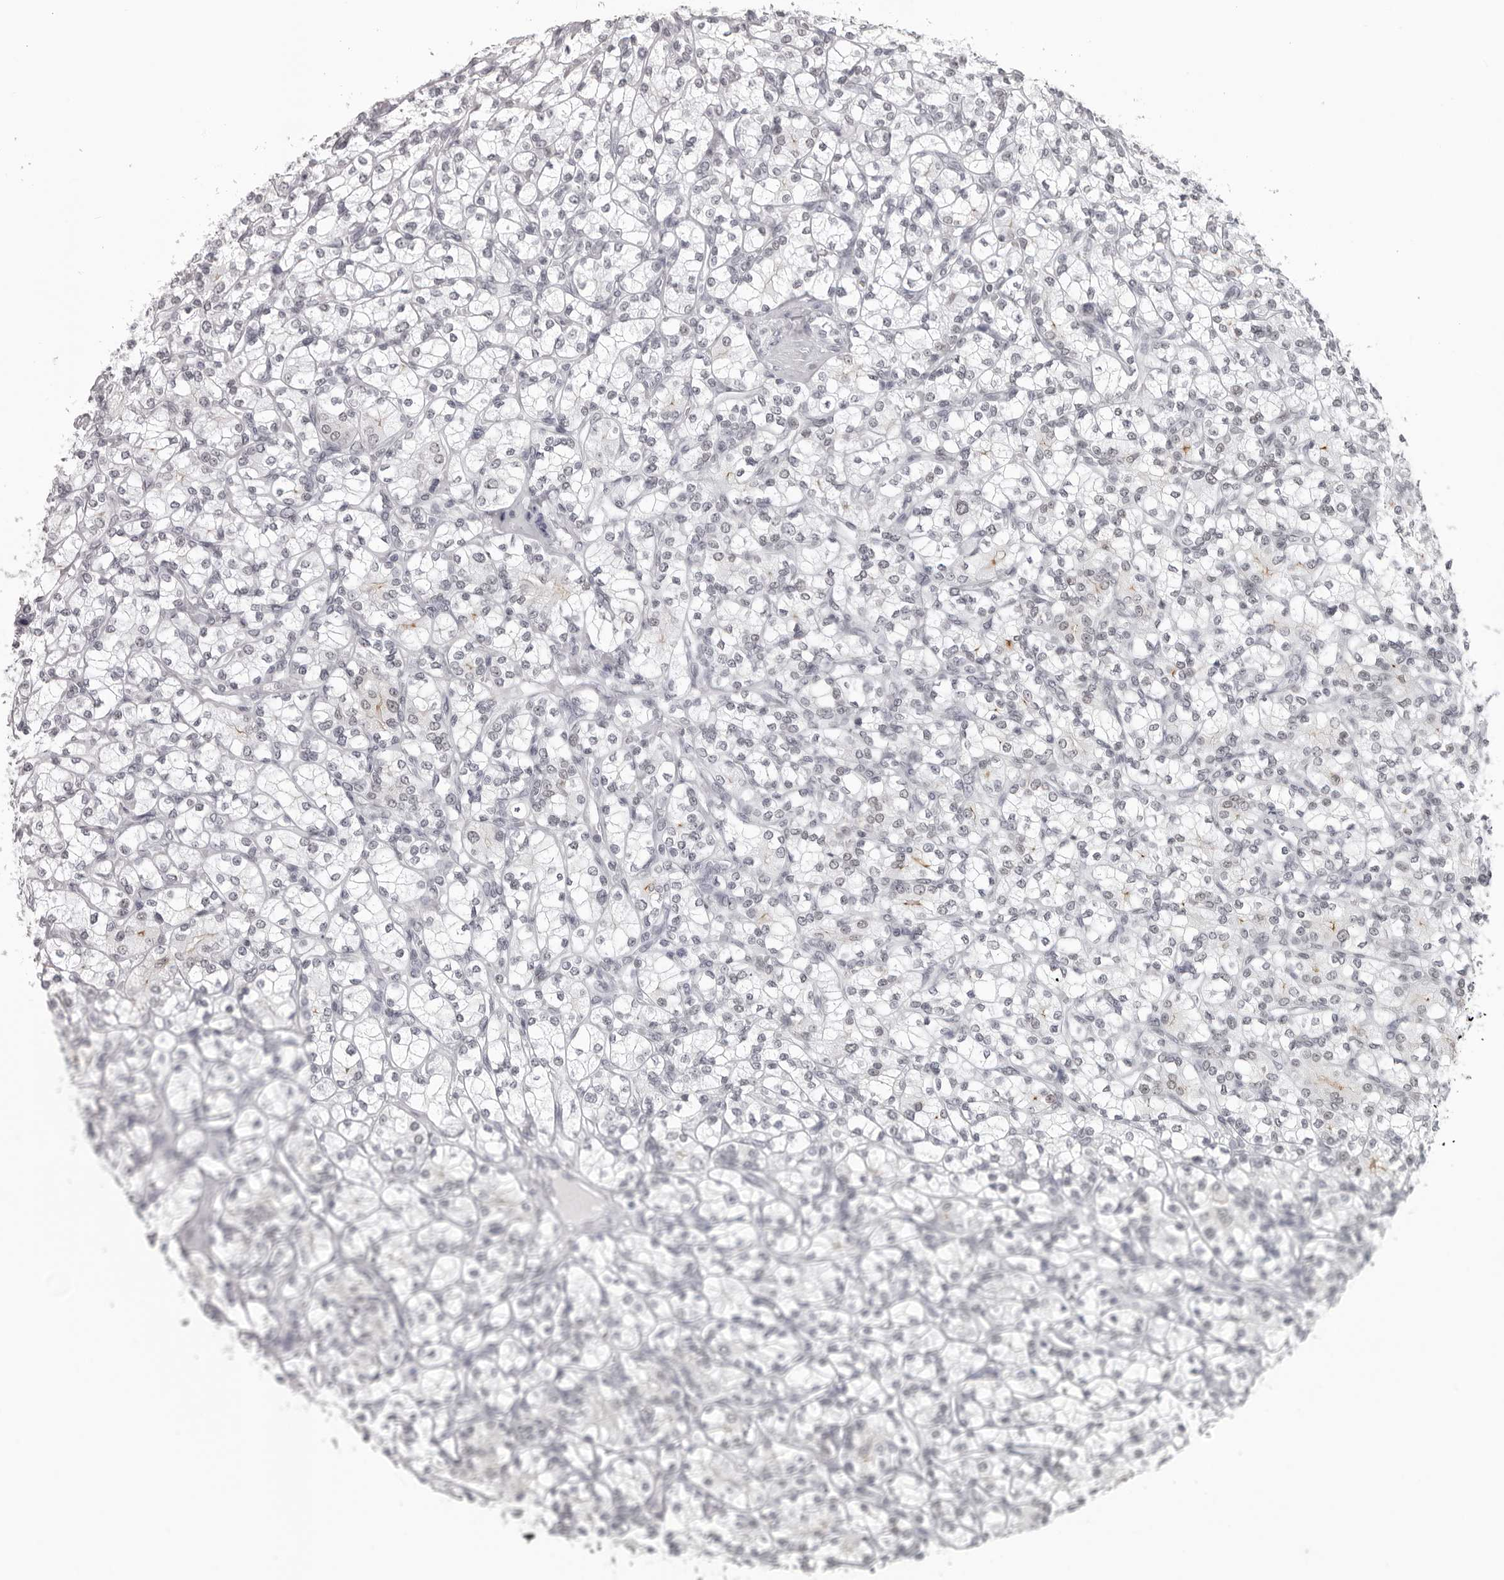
{"staining": {"intensity": "negative", "quantity": "none", "location": "none"}, "tissue": "renal cancer", "cell_type": "Tumor cells", "image_type": "cancer", "snomed": [{"axis": "morphology", "description": "Adenocarcinoma, NOS"}, {"axis": "topography", "description": "Kidney"}], "caption": "Adenocarcinoma (renal) was stained to show a protein in brown. There is no significant expression in tumor cells.", "gene": "ESPN", "patient": {"sex": "male", "age": 77}}